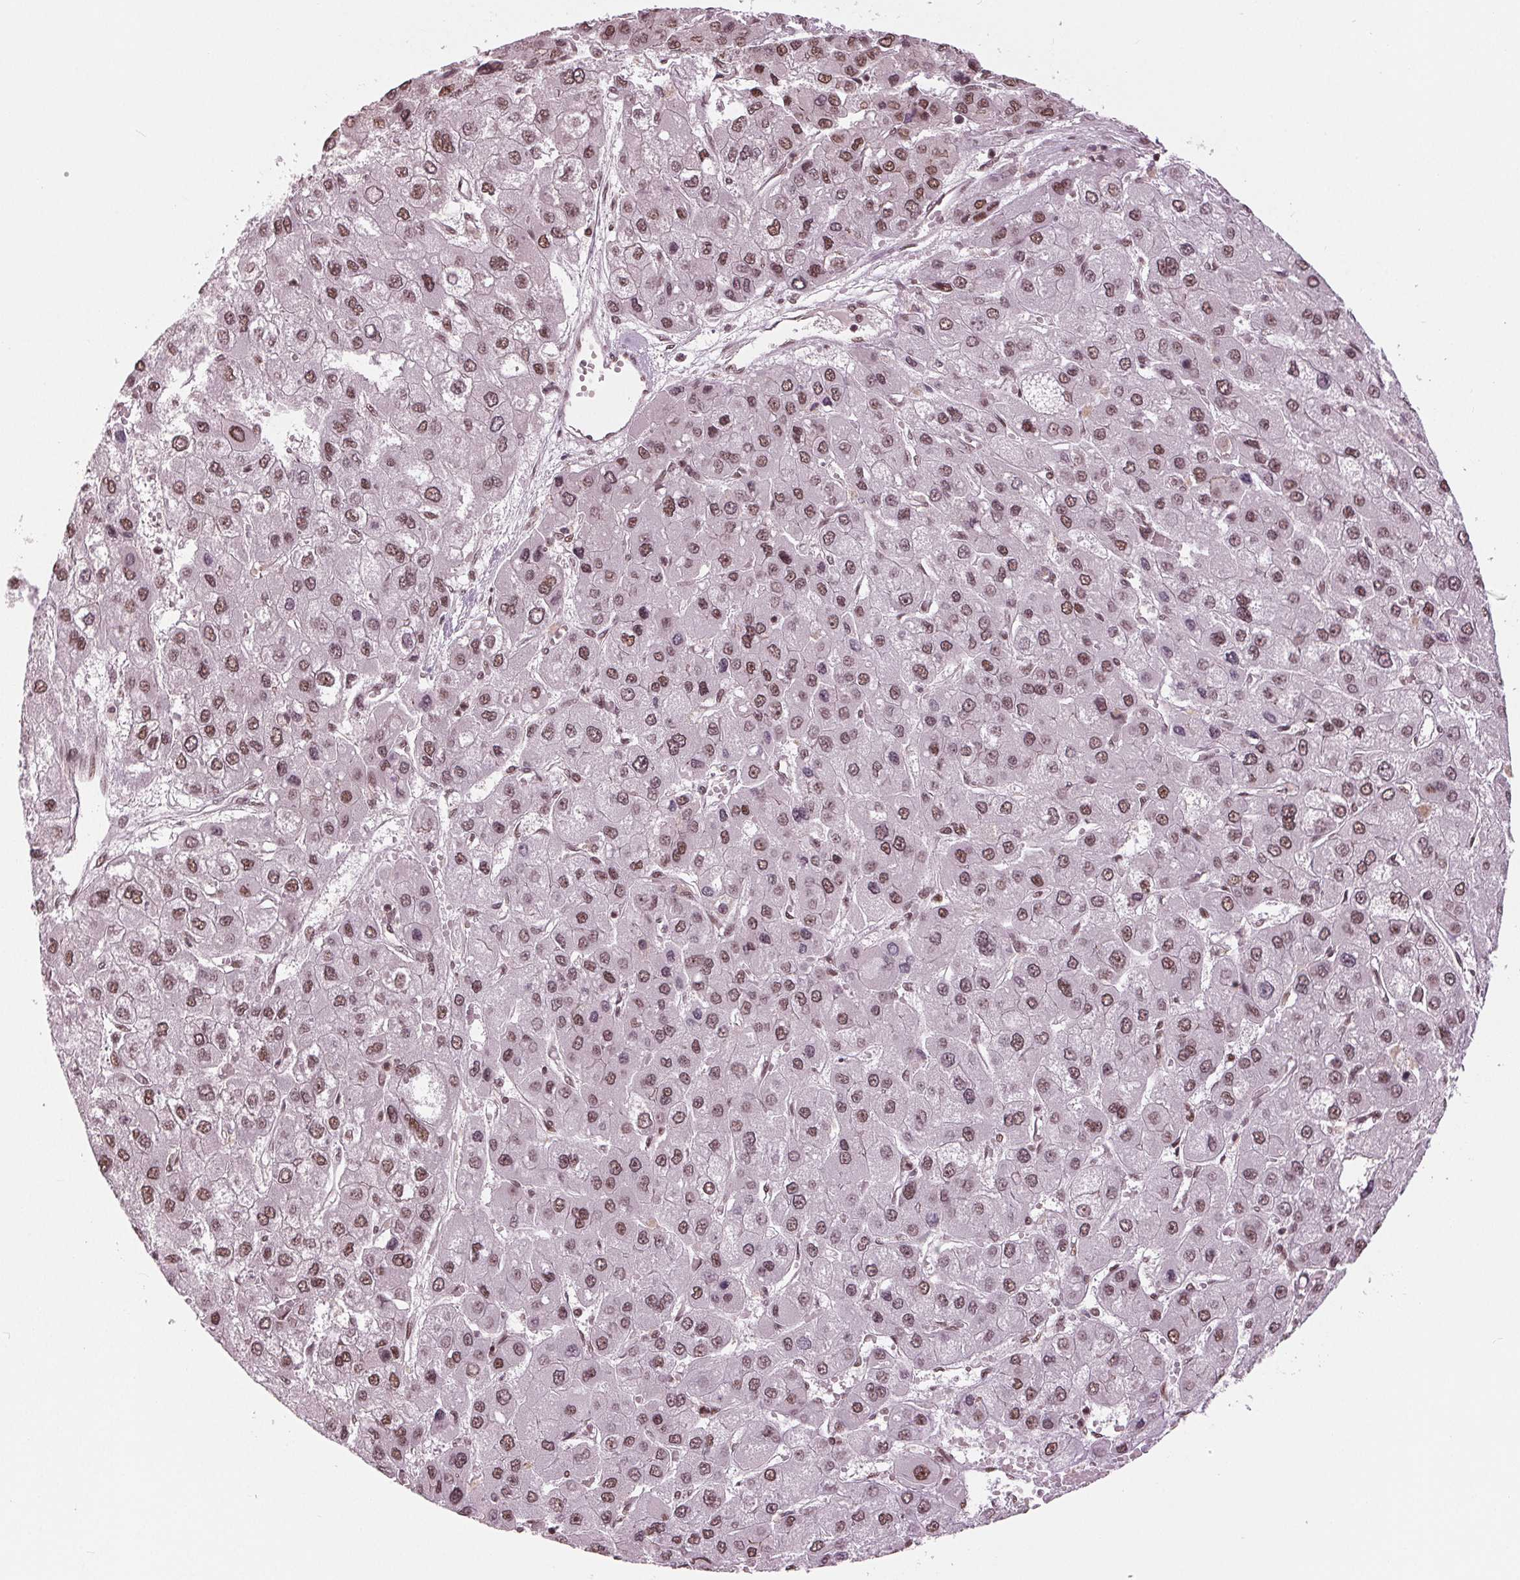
{"staining": {"intensity": "moderate", "quantity": ">75%", "location": "nuclear"}, "tissue": "liver cancer", "cell_type": "Tumor cells", "image_type": "cancer", "snomed": [{"axis": "morphology", "description": "Carcinoma, Hepatocellular, NOS"}, {"axis": "topography", "description": "Liver"}], "caption": "Moderate nuclear expression is seen in about >75% of tumor cells in liver hepatocellular carcinoma. Ihc stains the protein in brown and the nuclei are stained blue.", "gene": "LSM2", "patient": {"sex": "female", "age": 41}}